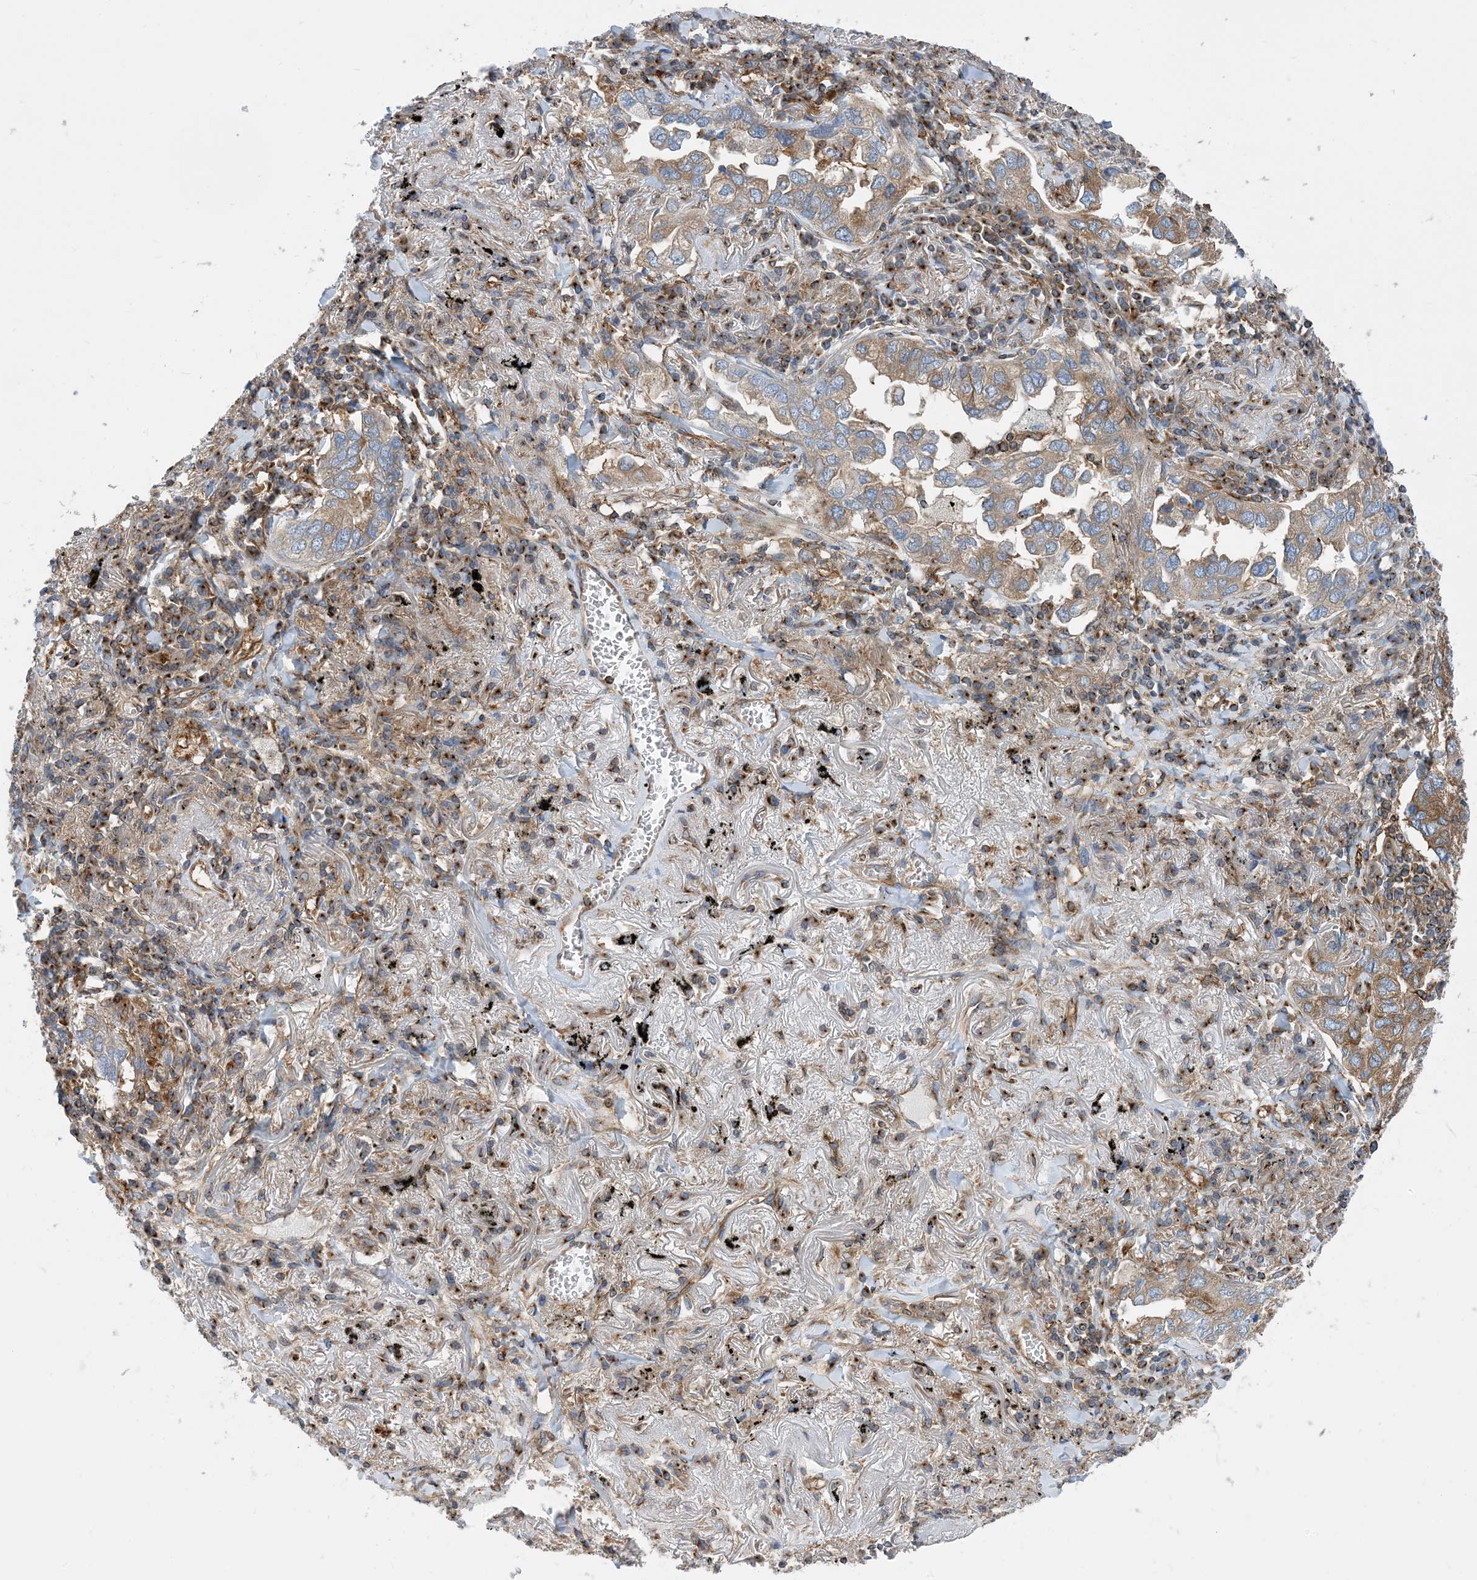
{"staining": {"intensity": "moderate", "quantity": "25%-75%", "location": "cytoplasmic/membranous"}, "tissue": "lung cancer", "cell_type": "Tumor cells", "image_type": "cancer", "snomed": [{"axis": "morphology", "description": "Adenocarcinoma, NOS"}, {"axis": "topography", "description": "Lung"}], "caption": "A medium amount of moderate cytoplasmic/membranous expression is identified in approximately 25%-75% of tumor cells in lung cancer tissue.", "gene": "DYNC1LI1", "patient": {"sex": "male", "age": 65}}